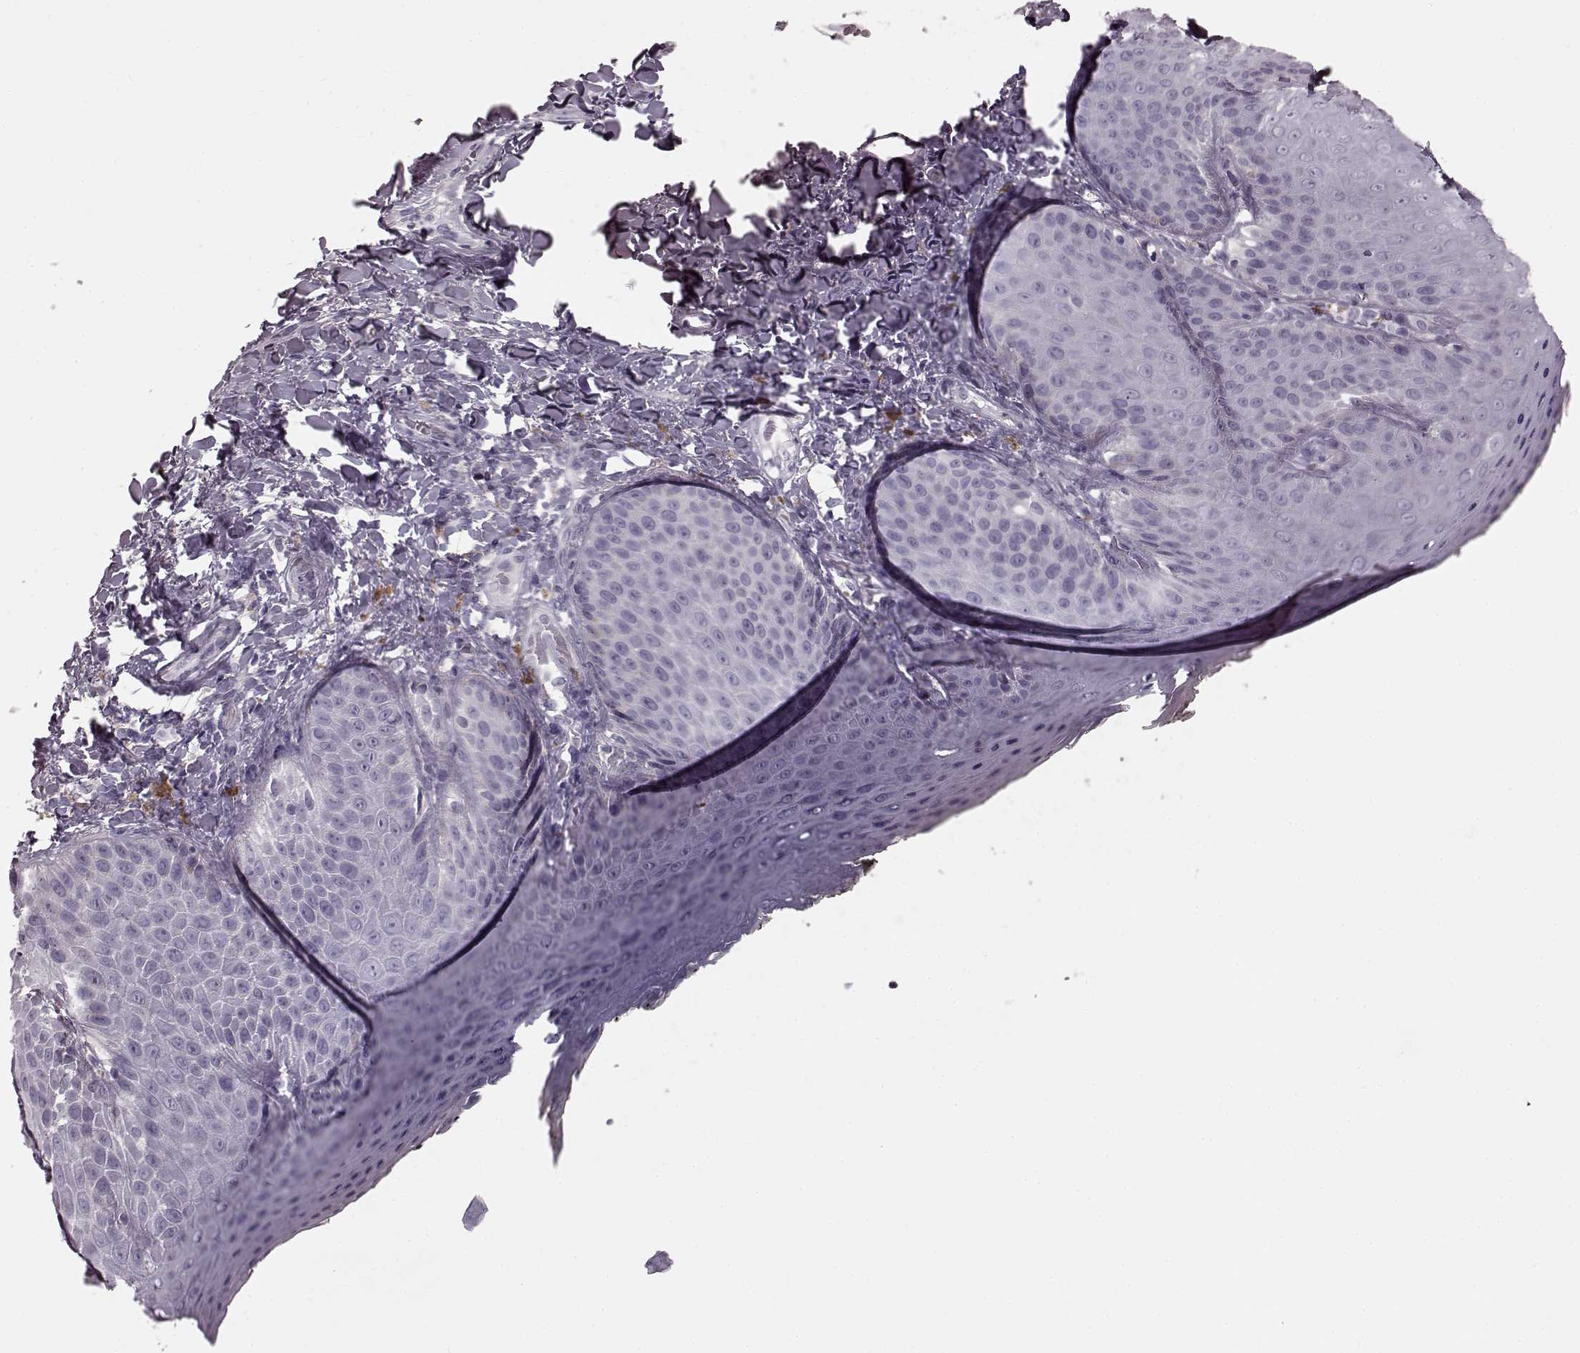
{"staining": {"intensity": "negative", "quantity": "none", "location": "none"}, "tissue": "skin", "cell_type": "Epidermal cells", "image_type": "normal", "snomed": [{"axis": "morphology", "description": "Normal tissue, NOS"}, {"axis": "topography", "description": "Anal"}], "caption": "Epidermal cells show no significant protein positivity in unremarkable skin. The staining is performed using DAB brown chromogen with nuclei counter-stained in using hematoxylin.", "gene": "SNTG1", "patient": {"sex": "male", "age": 53}}